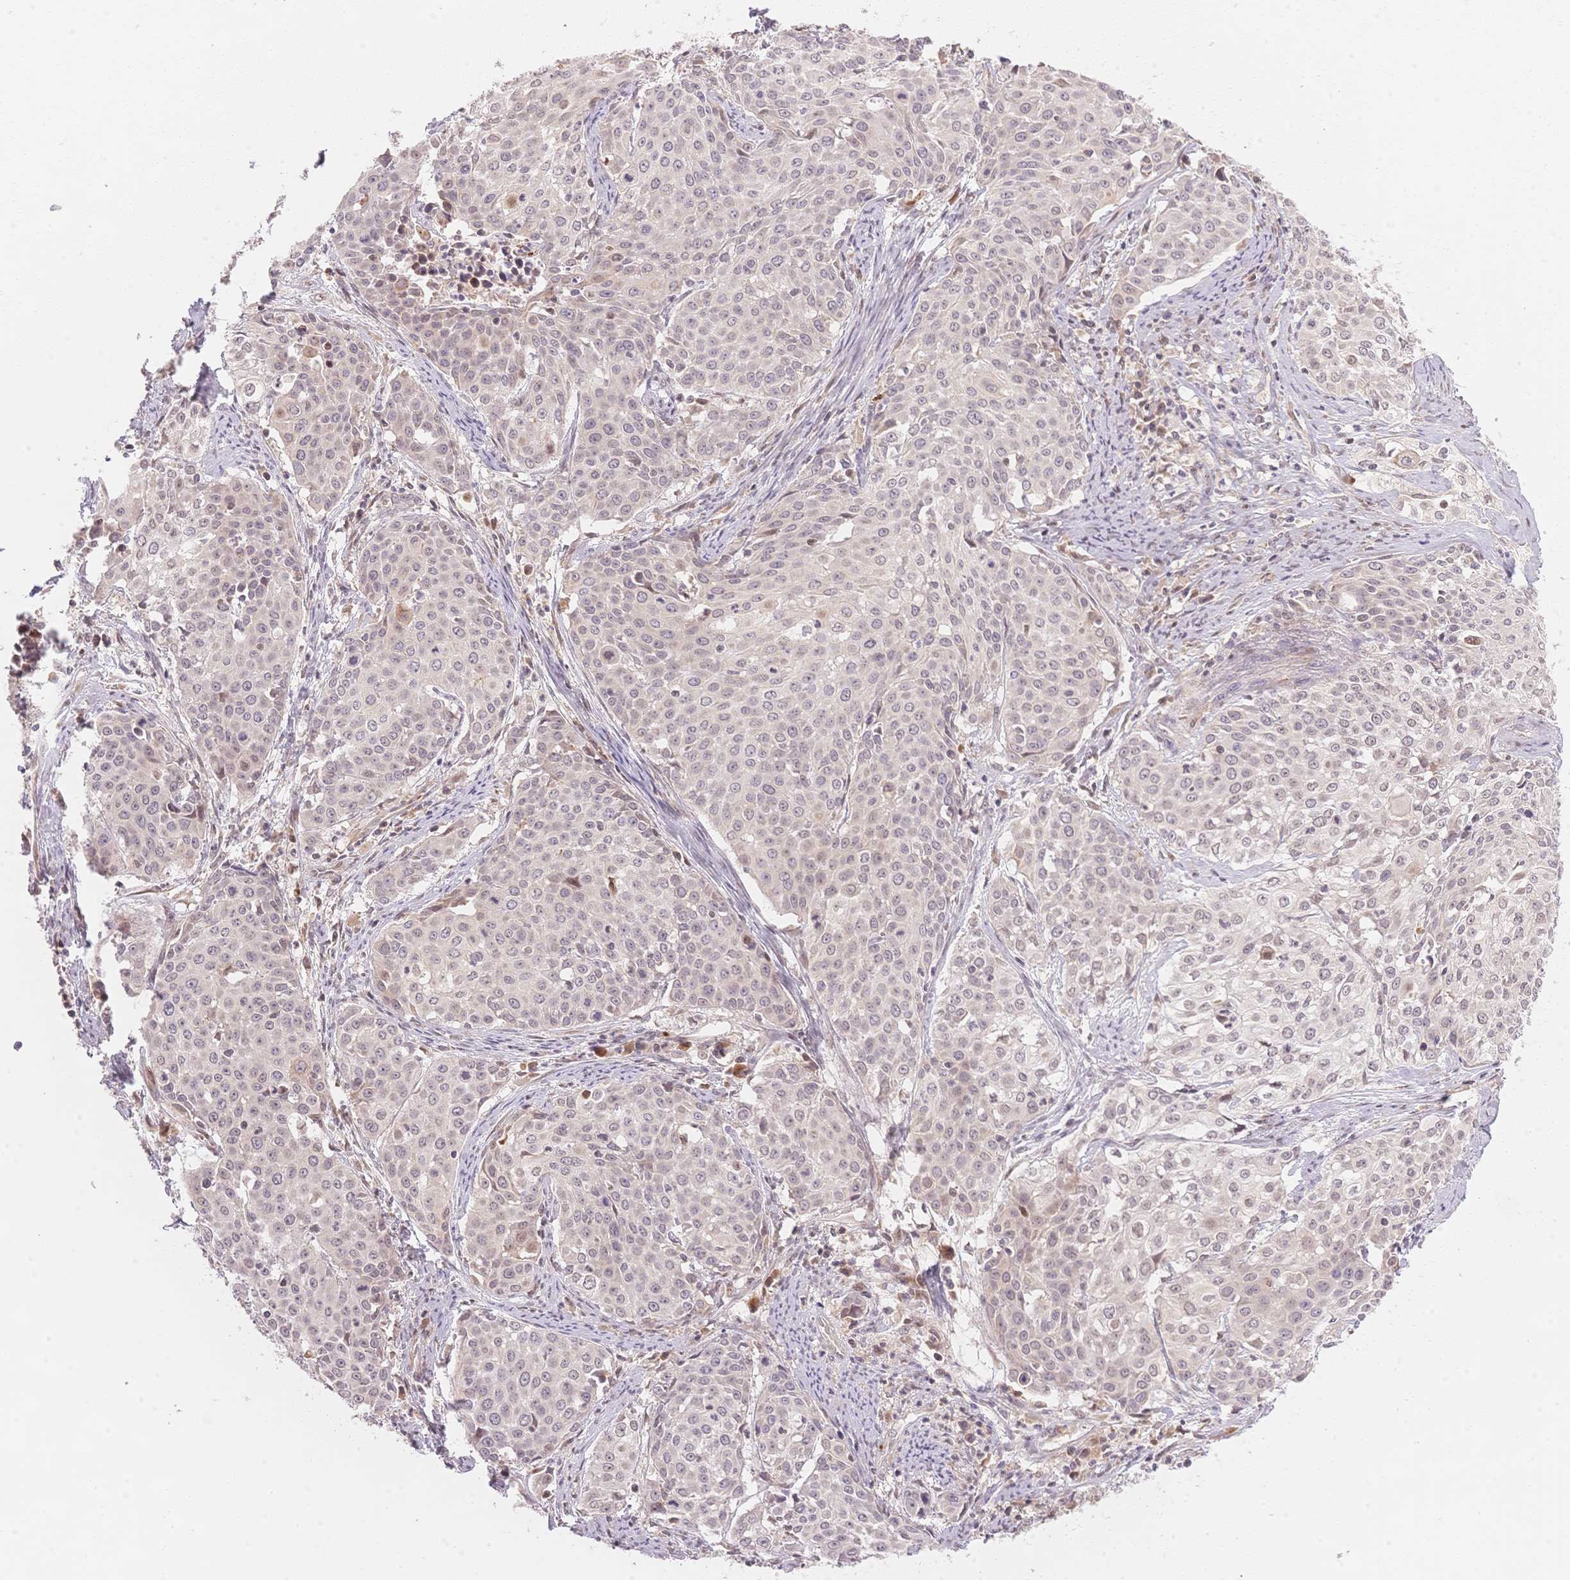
{"staining": {"intensity": "negative", "quantity": "none", "location": "none"}, "tissue": "cervical cancer", "cell_type": "Tumor cells", "image_type": "cancer", "snomed": [{"axis": "morphology", "description": "Squamous cell carcinoma, NOS"}, {"axis": "topography", "description": "Cervix"}], "caption": "Protein analysis of cervical cancer (squamous cell carcinoma) exhibits no significant expression in tumor cells.", "gene": "STK39", "patient": {"sex": "female", "age": 39}}